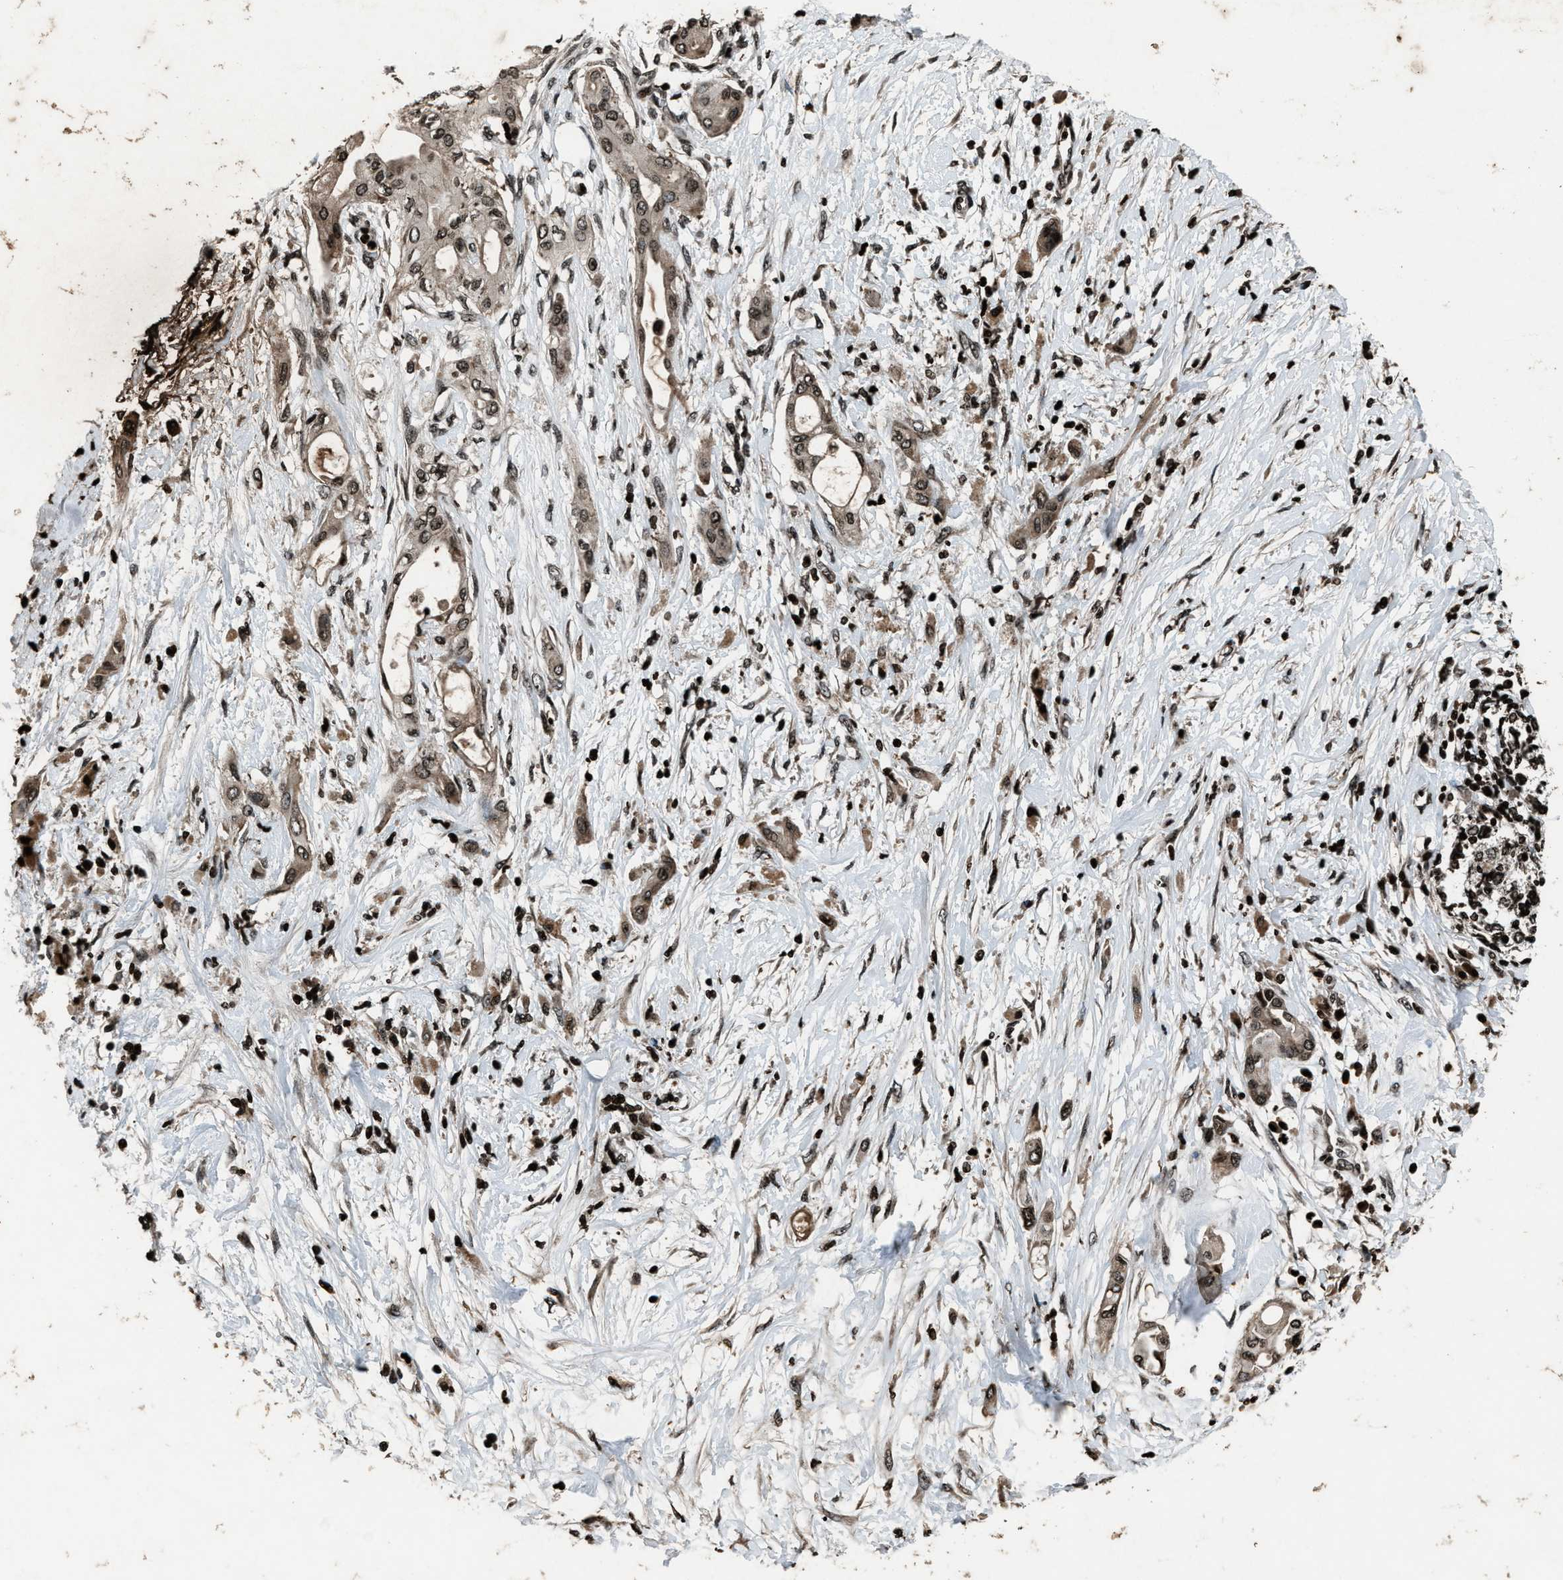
{"staining": {"intensity": "moderate", "quantity": ">75%", "location": "nuclear"}, "tissue": "pancreatic cancer", "cell_type": "Tumor cells", "image_type": "cancer", "snomed": [{"axis": "morphology", "description": "Adenocarcinoma, NOS"}, {"axis": "morphology", "description": "Adenocarcinoma, metastatic, NOS"}, {"axis": "topography", "description": "Lymph node"}, {"axis": "topography", "description": "Pancreas"}, {"axis": "topography", "description": "Duodenum"}], "caption": "A medium amount of moderate nuclear positivity is appreciated in approximately >75% of tumor cells in pancreatic cancer tissue.", "gene": "H4C1", "patient": {"sex": "female", "age": 64}}